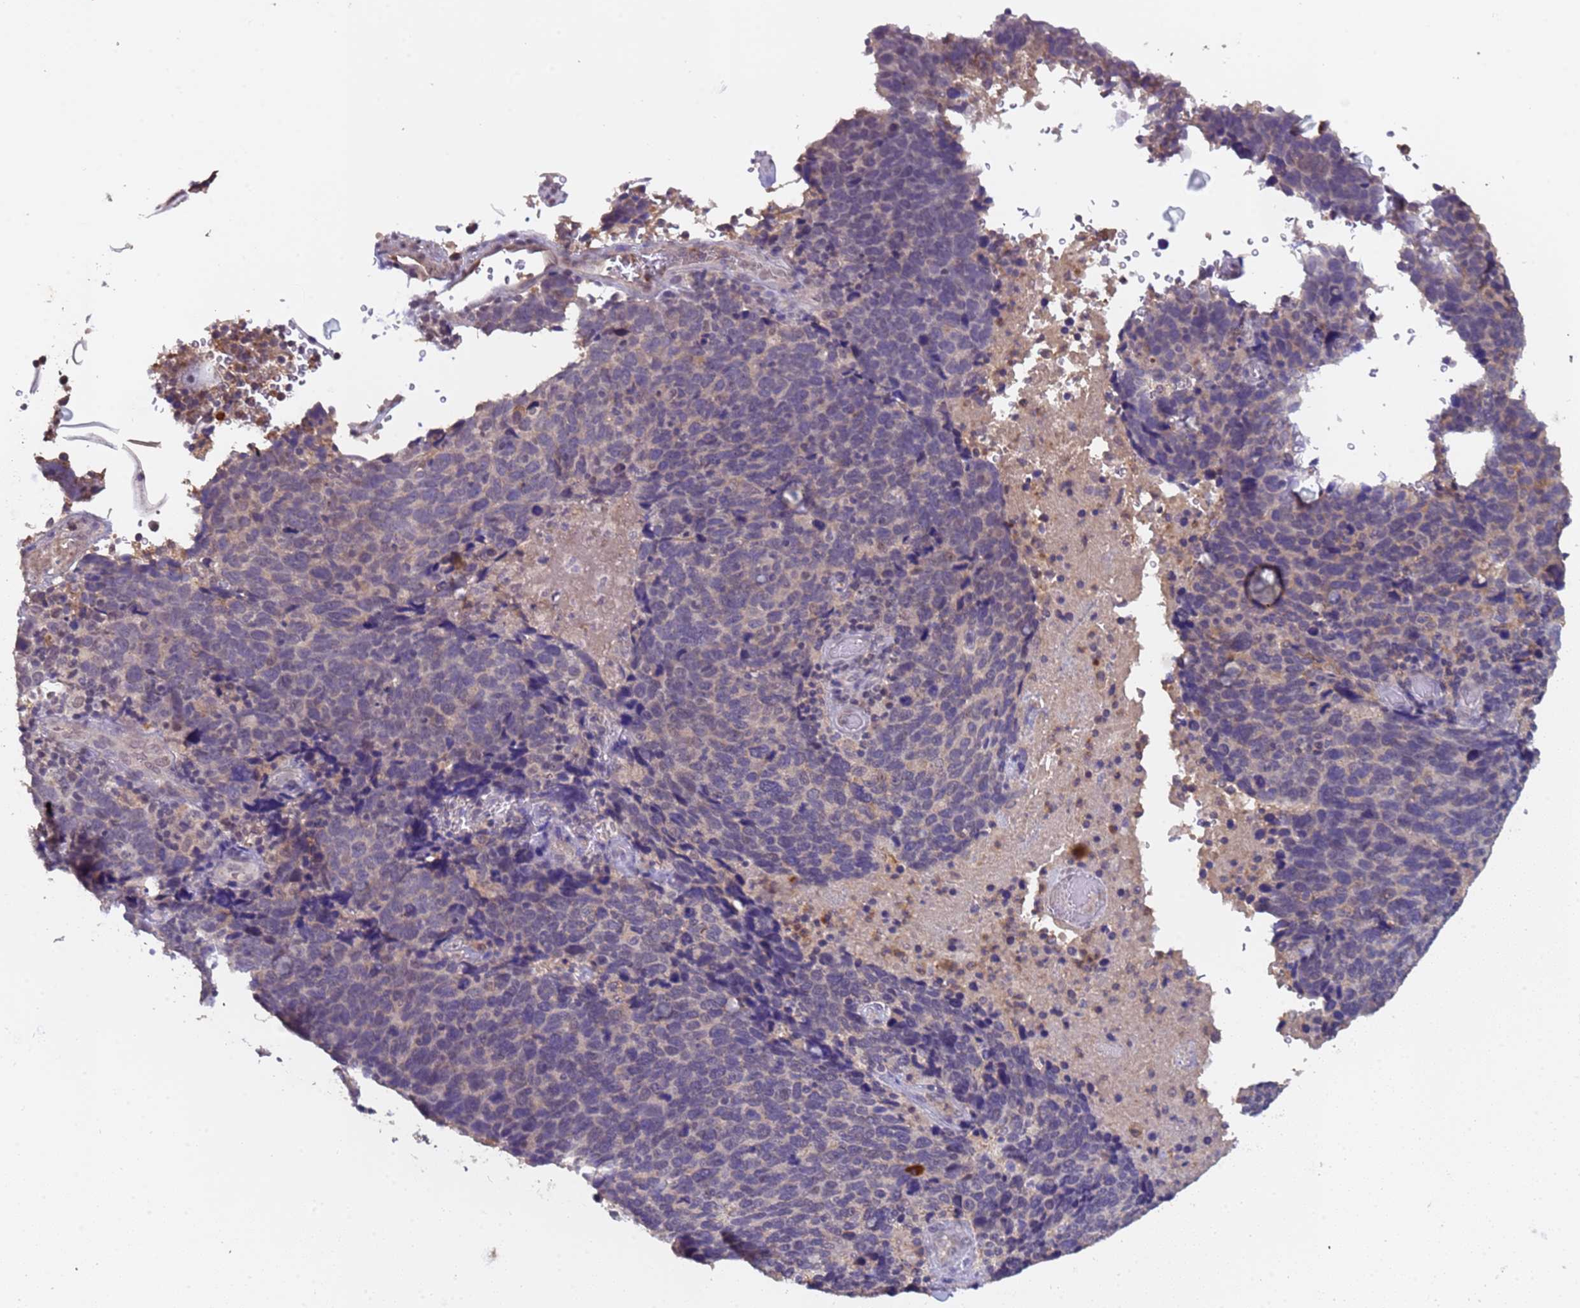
{"staining": {"intensity": "negative", "quantity": "none", "location": "none"}, "tissue": "cervical cancer", "cell_type": "Tumor cells", "image_type": "cancer", "snomed": [{"axis": "morphology", "description": "Squamous cell carcinoma, NOS"}, {"axis": "topography", "description": "Cervix"}], "caption": "IHC of cervical cancer (squamous cell carcinoma) shows no staining in tumor cells.", "gene": "ZNF248", "patient": {"sex": "female", "age": 41}}